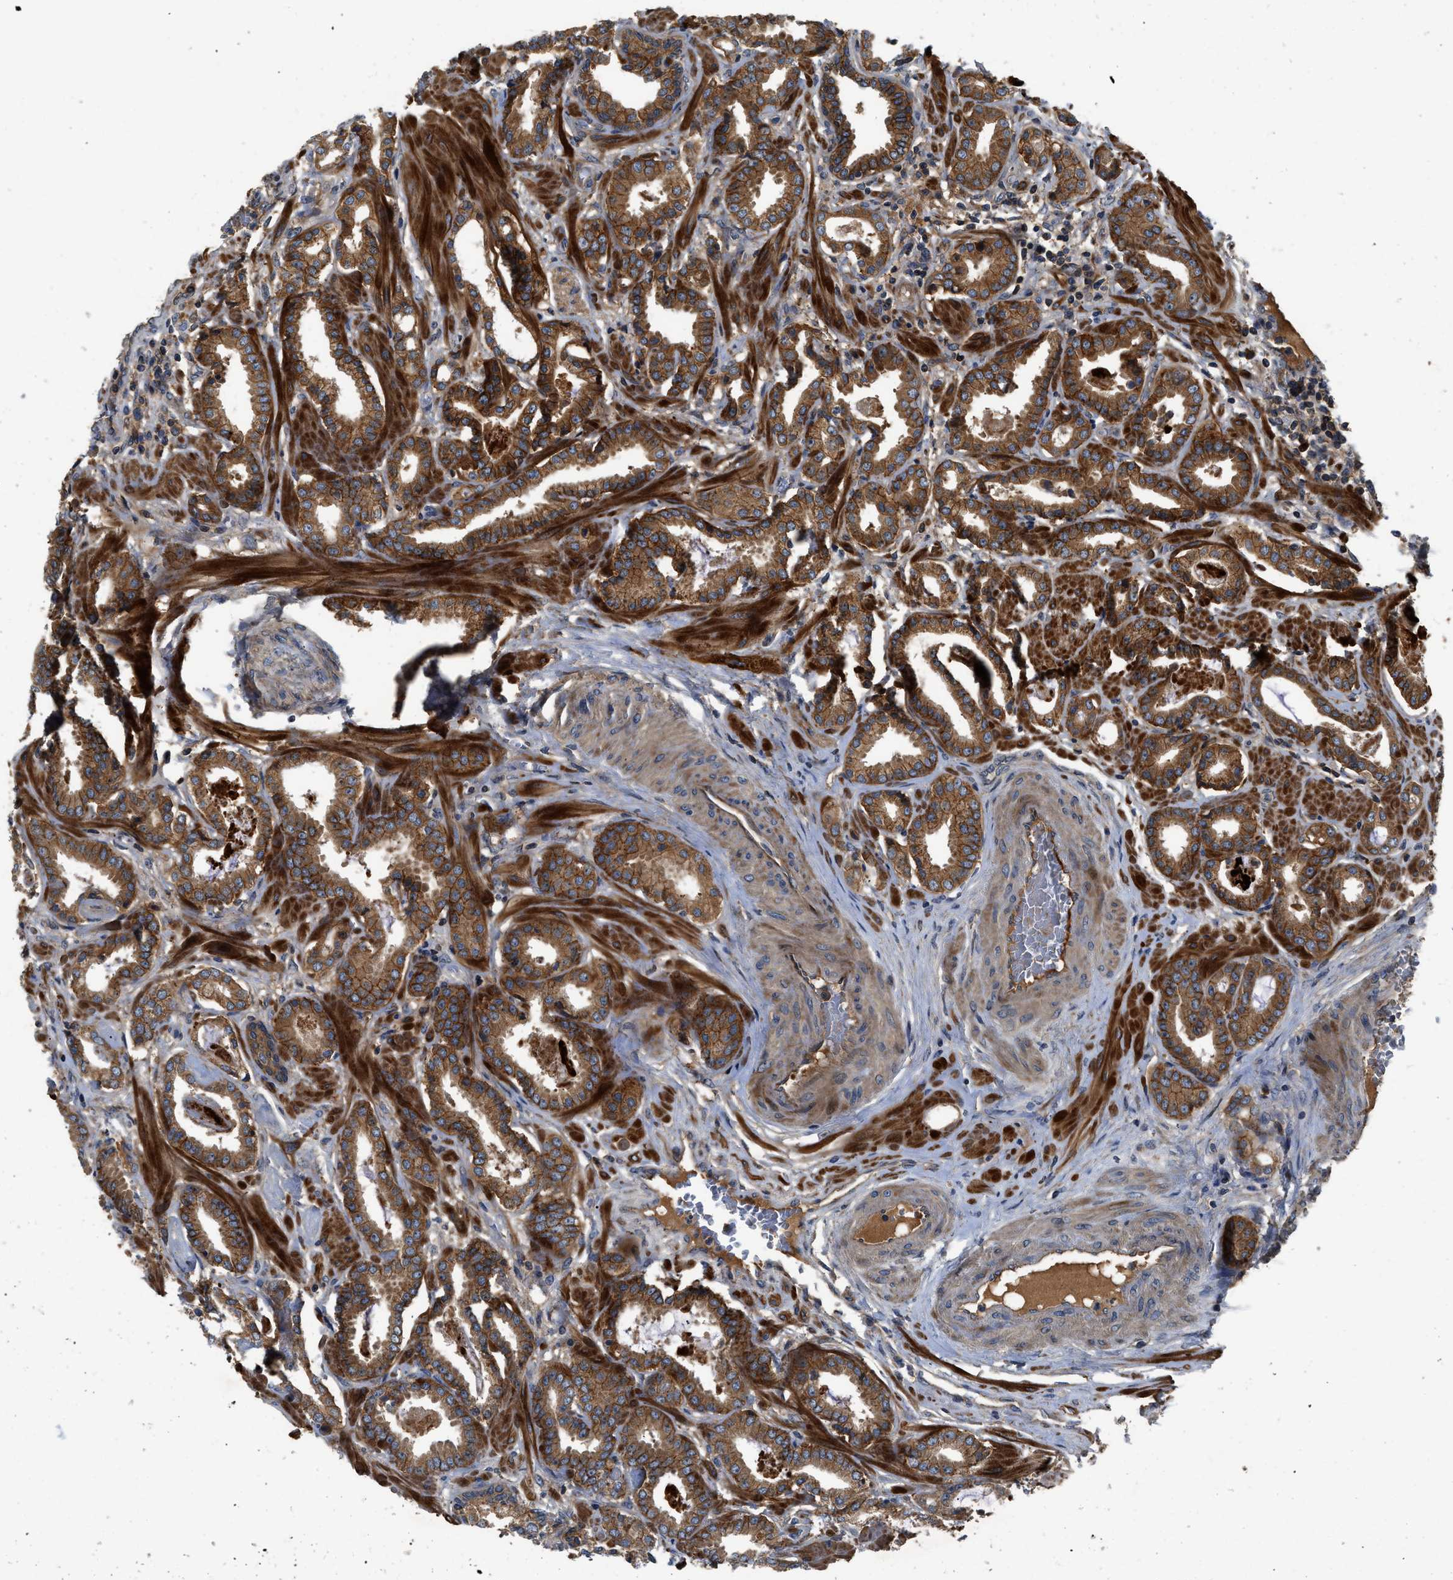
{"staining": {"intensity": "strong", "quantity": ">75%", "location": "cytoplasmic/membranous"}, "tissue": "prostate cancer", "cell_type": "Tumor cells", "image_type": "cancer", "snomed": [{"axis": "morphology", "description": "Adenocarcinoma, Low grade"}, {"axis": "topography", "description": "Prostate"}], "caption": "Strong cytoplasmic/membranous staining for a protein is present in approximately >75% of tumor cells of low-grade adenocarcinoma (prostate) using immunohistochemistry (IHC).", "gene": "CNNM3", "patient": {"sex": "male", "age": 53}}